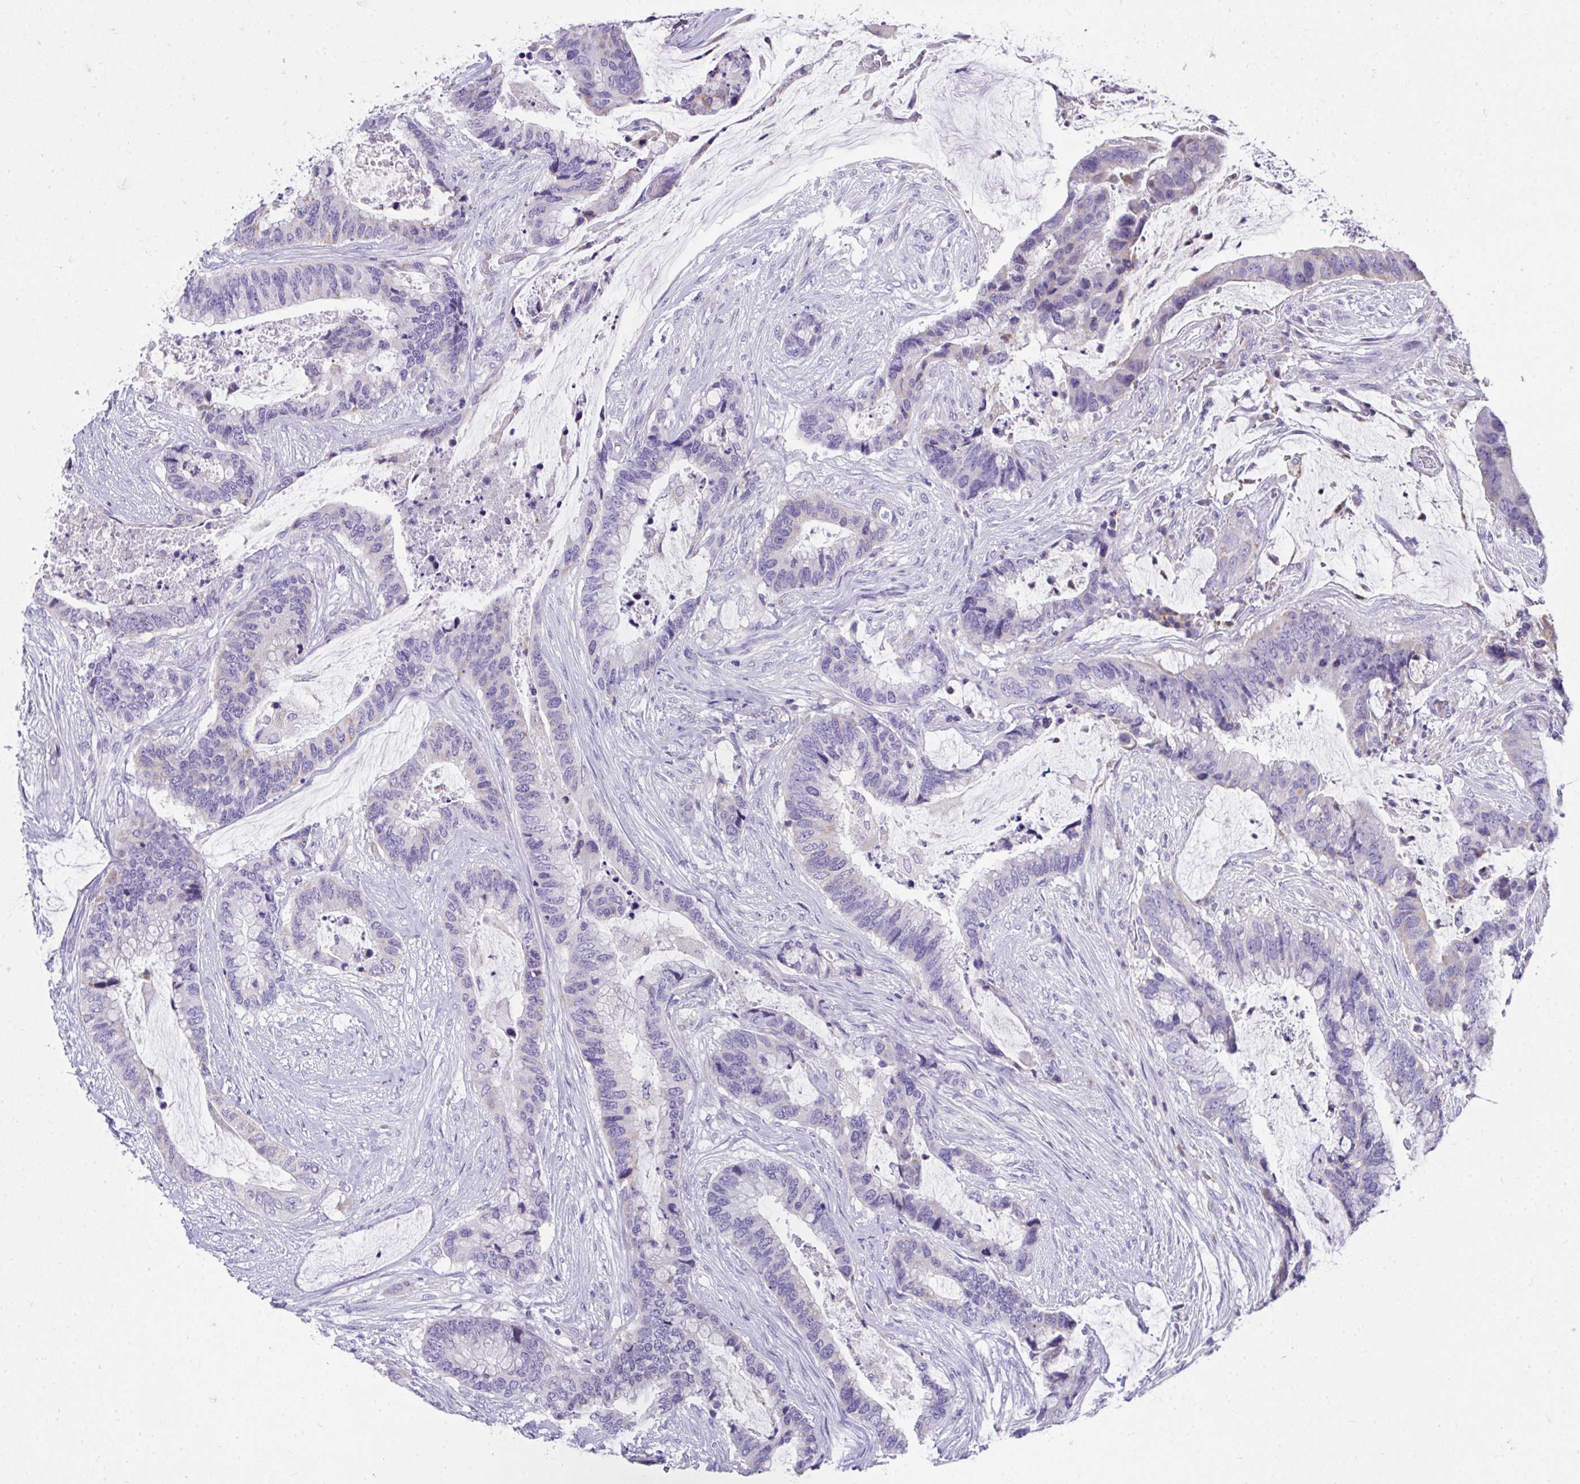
{"staining": {"intensity": "negative", "quantity": "none", "location": "none"}, "tissue": "colorectal cancer", "cell_type": "Tumor cells", "image_type": "cancer", "snomed": [{"axis": "morphology", "description": "Adenocarcinoma, NOS"}, {"axis": "topography", "description": "Rectum"}], "caption": "The immunohistochemistry micrograph has no significant positivity in tumor cells of colorectal cancer (adenocarcinoma) tissue.", "gene": "COA5", "patient": {"sex": "female", "age": 59}}